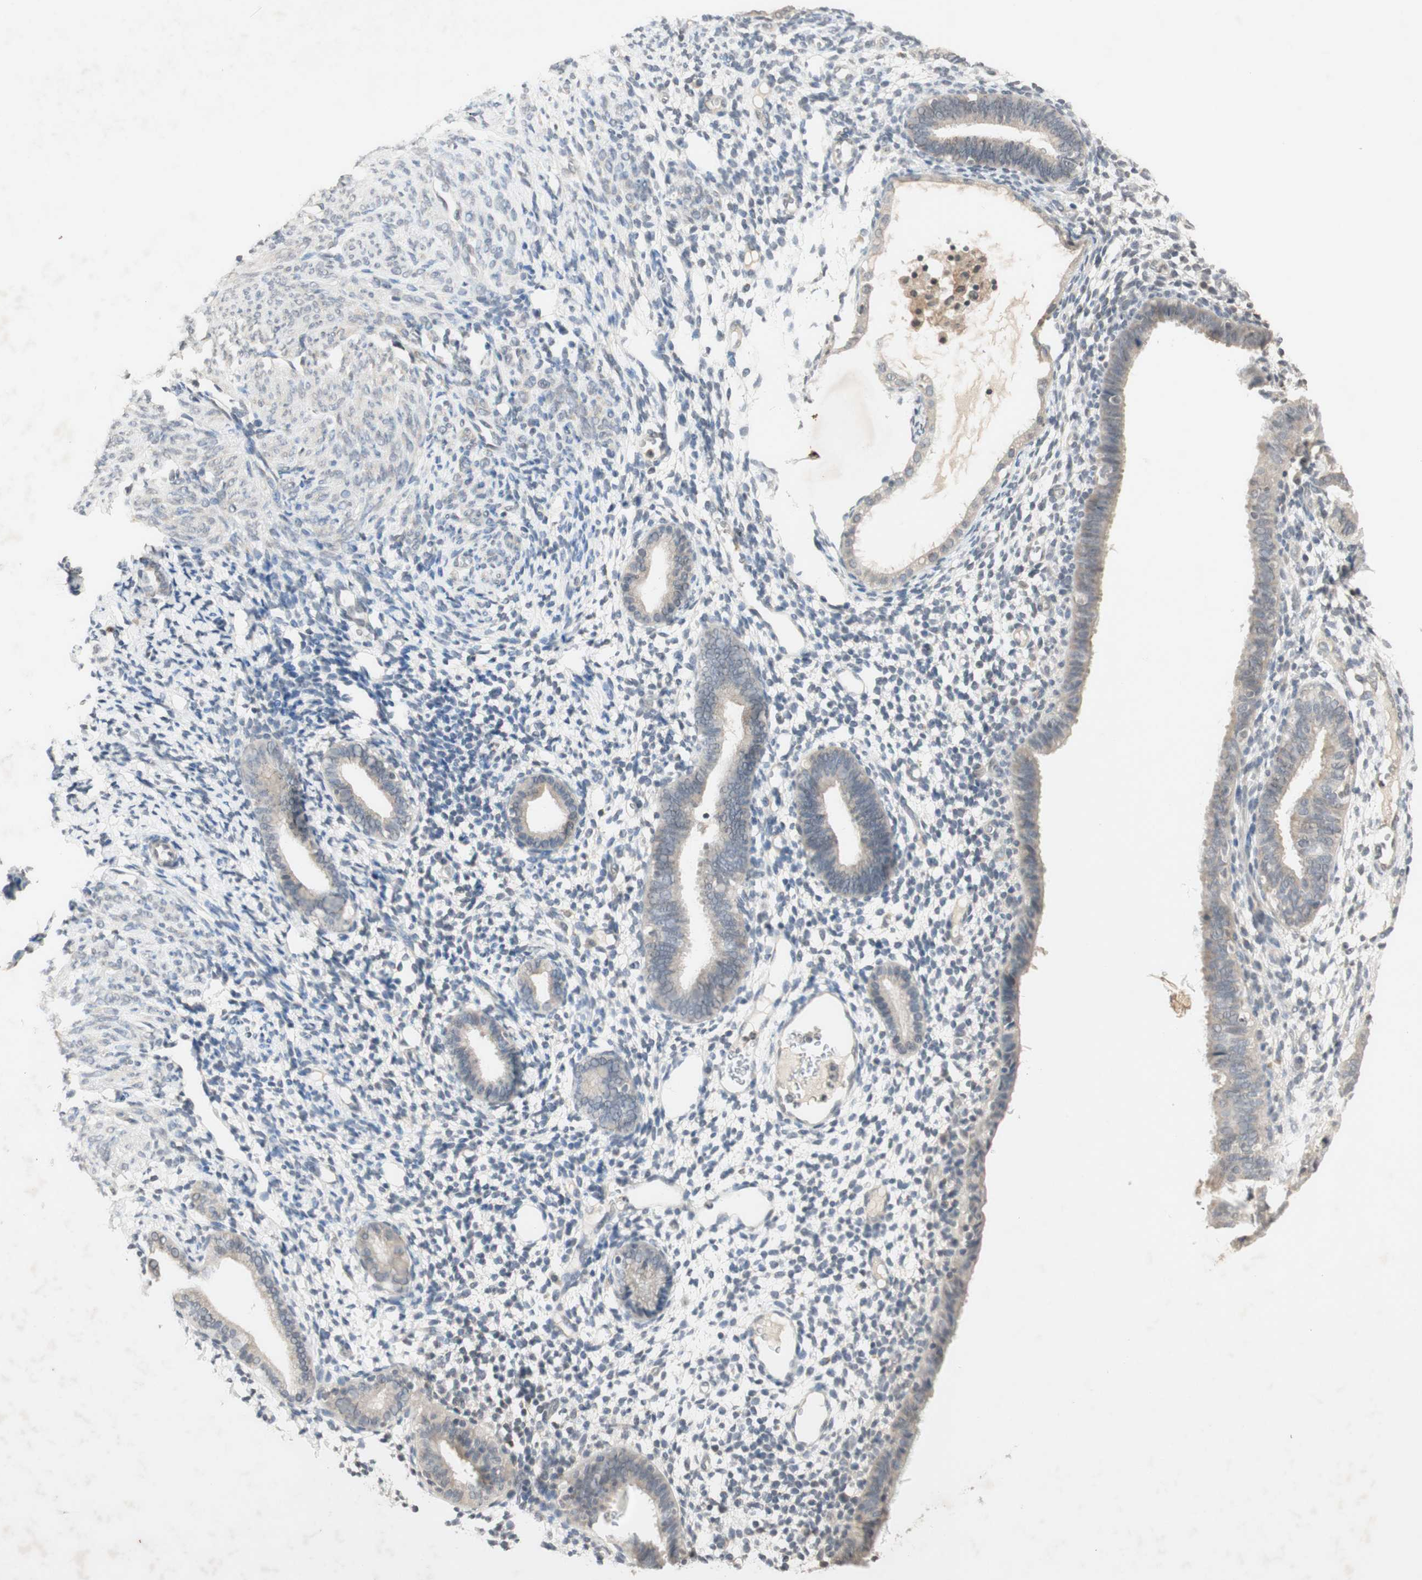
{"staining": {"intensity": "negative", "quantity": "none", "location": "none"}, "tissue": "endometrium", "cell_type": "Cells in endometrial stroma", "image_type": "normal", "snomed": [{"axis": "morphology", "description": "Normal tissue, NOS"}, {"axis": "topography", "description": "Endometrium"}], "caption": "Immunohistochemistry micrograph of benign endometrium: human endometrium stained with DAB (3,3'-diaminobenzidine) reveals no significant protein expression in cells in endometrial stroma. The staining was performed using DAB (3,3'-diaminobenzidine) to visualize the protein expression in brown, while the nuclei were stained in blue with hematoxylin (Magnification: 20x).", "gene": "GLI1", "patient": {"sex": "female", "age": 61}}